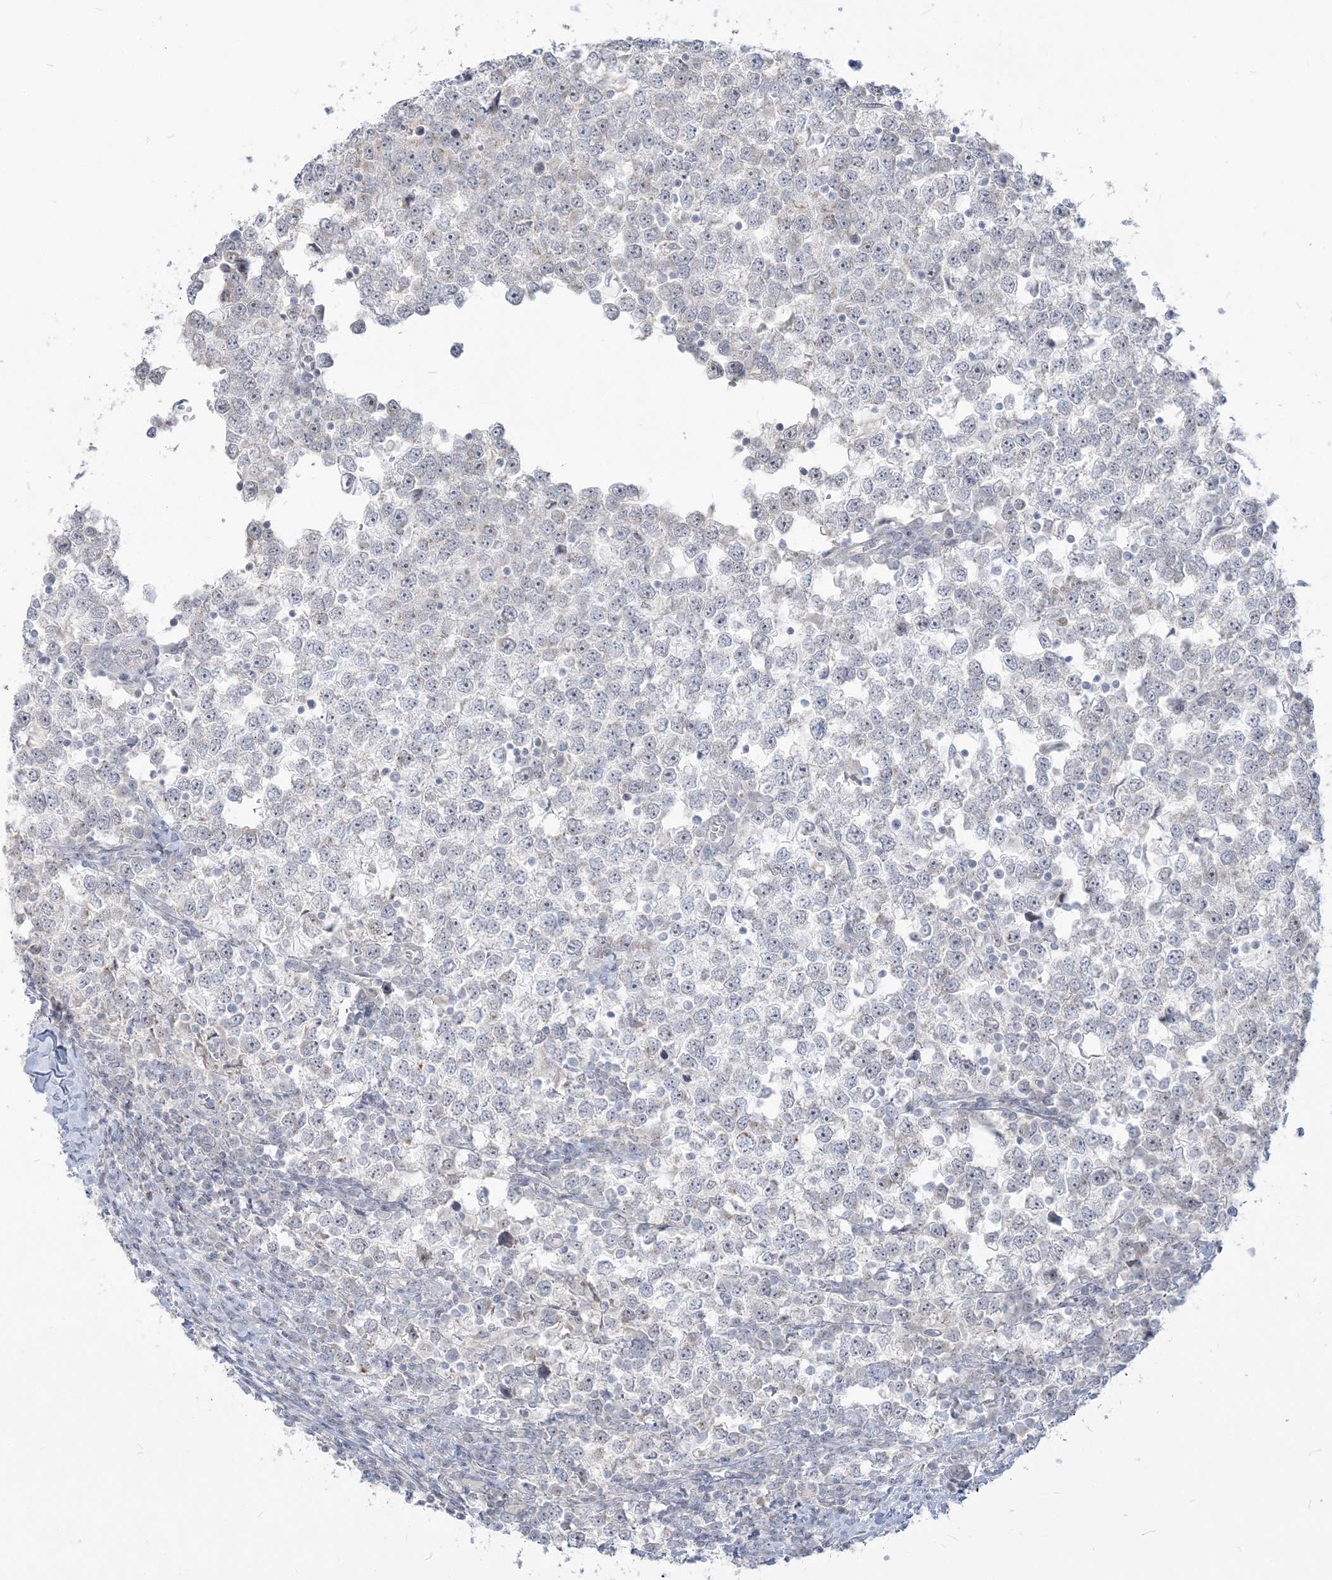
{"staining": {"intensity": "negative", "quantity": "none", "location": "none"}, "tissue": "testis cancer", "cell_type": "Tumor cells", "image_type": "cancer", "snomed": [{"axis": "morphology", "description": "Seminoma, NOS"}, {"axis": "topography", "description": "Testis"}], "caption": "There is no significant staining in tumor cells of testis cancer (seminoma).", "gene": "SDAD1", "patient": {"sex": "male", "age": 65}}